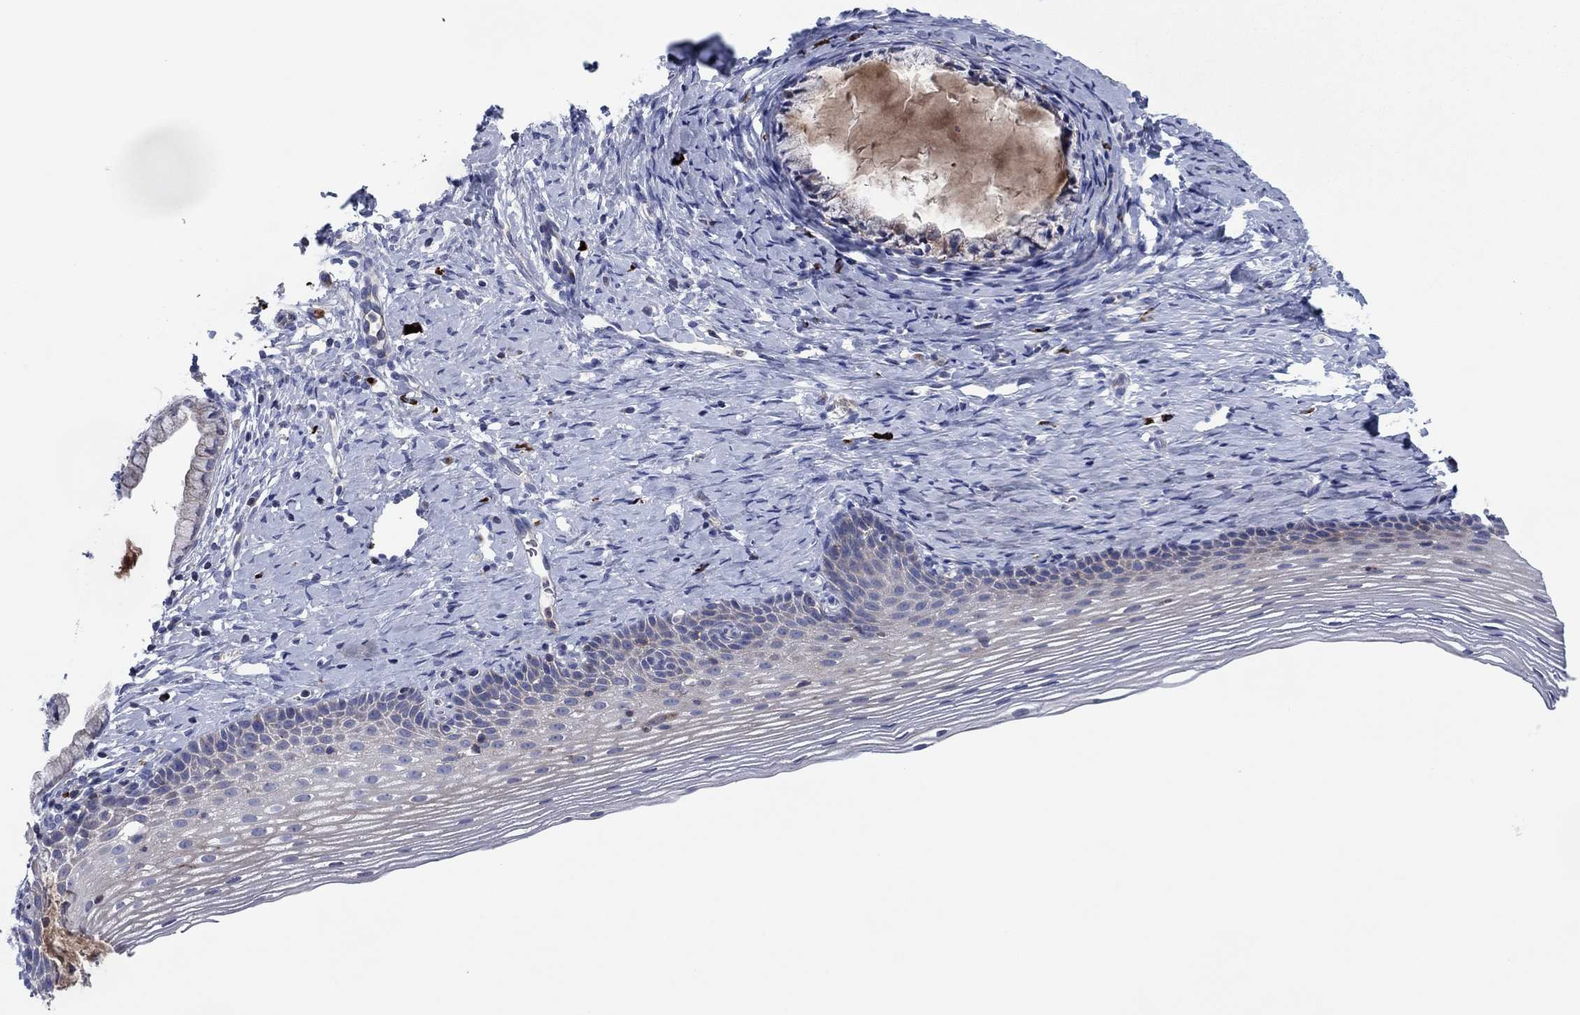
{"staining": {"intensity": "weak", "quantity": "<25%", "location": "cytoplasmic/membranous"}, "tissue": "cervix", "cell_type": "Glandular cells", "image_type": "normal", "snomed": [{"axis": "morphology", "description": "Normal tissue, NOS"}, {"axis": "topography", "description": "Cervix"}], "caption": "This is an immunohistochemistry photomicrograph of unremarkable cervix. There is no staining in glandular cells.", "gene": "PVR", "patient": {"sex": "female", "age": 39}}